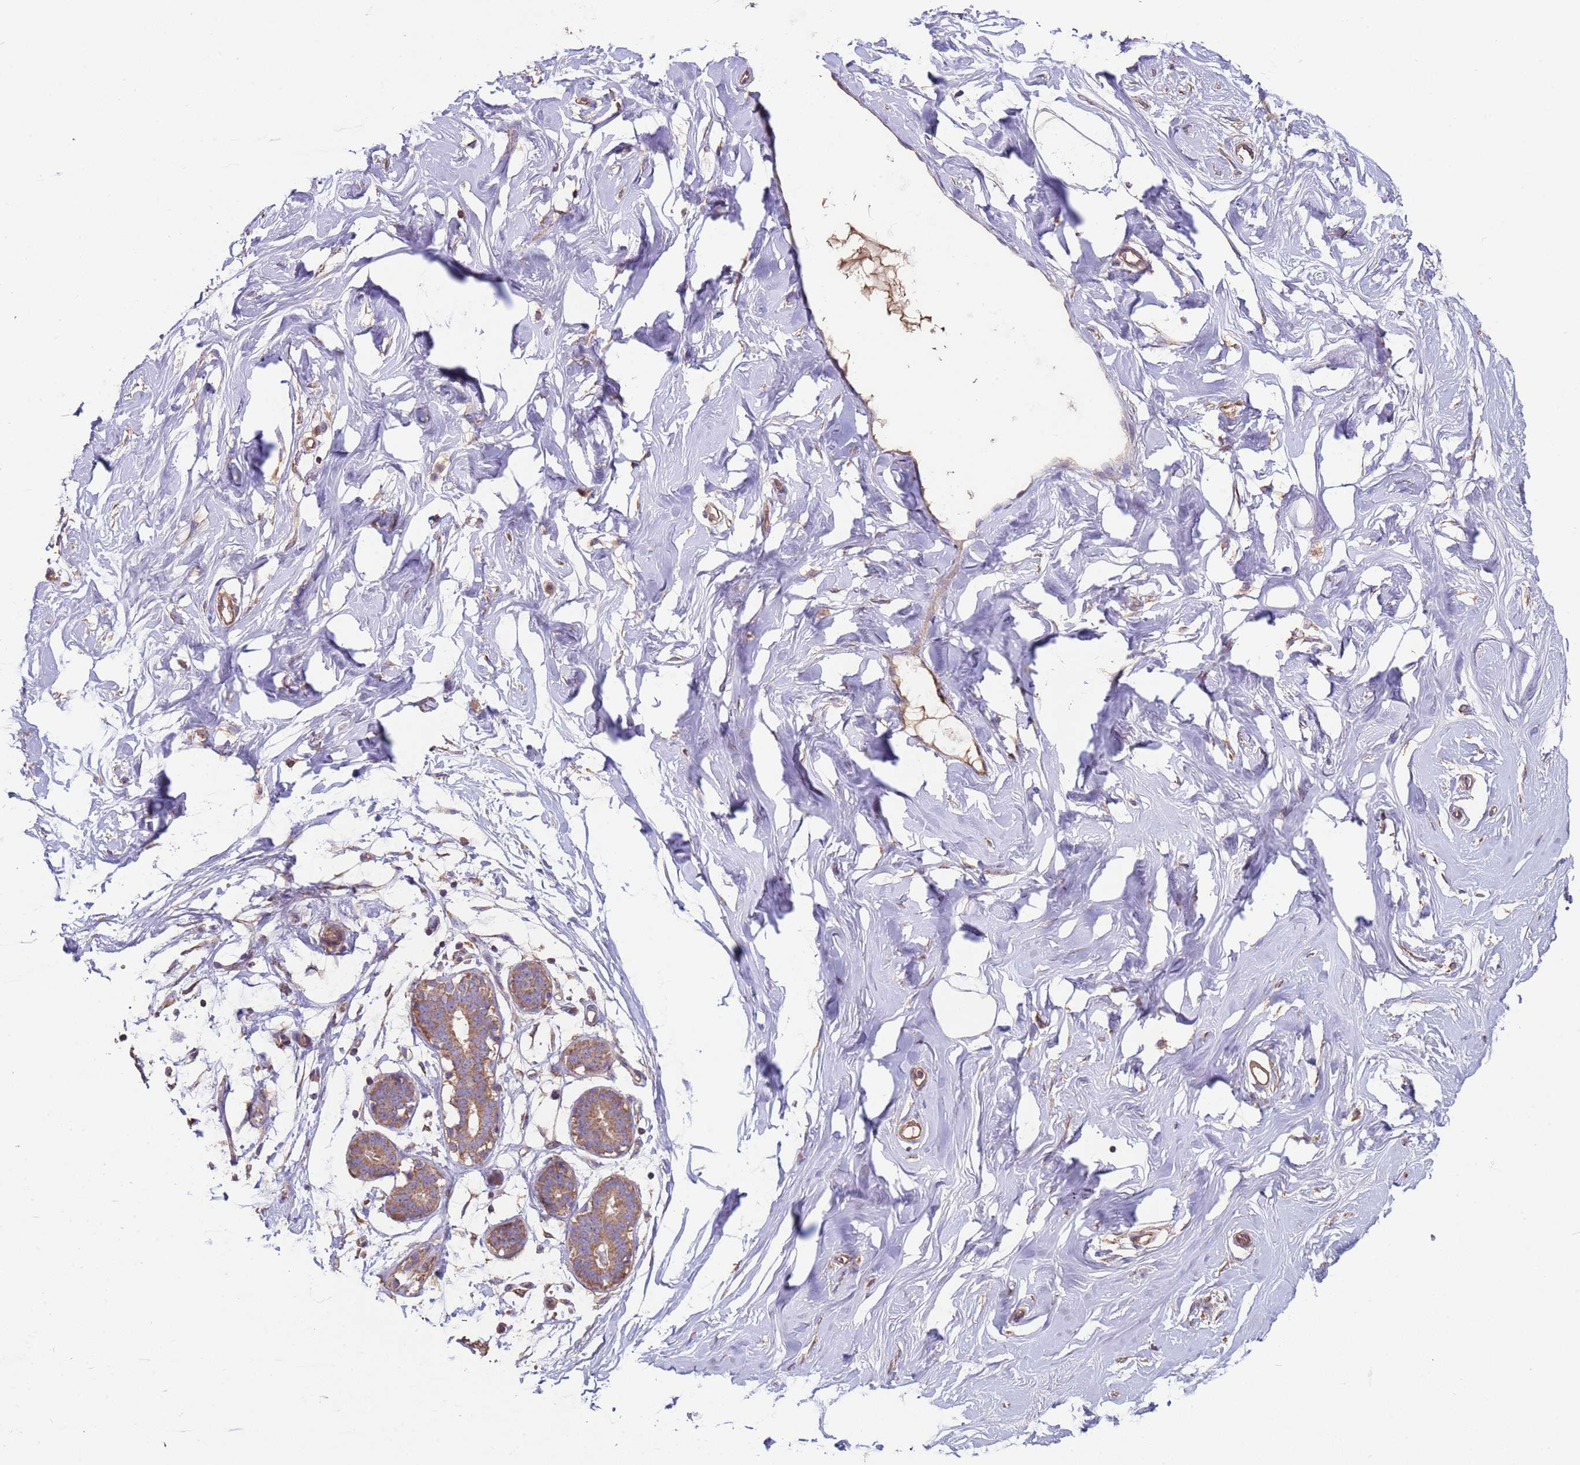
{"staining": {"intensity": "negative", "quantity": "none", "location": "none"}, "tissue": "breast", "cell_type": "Adipocytes", "image_type": "normal", "snomed": [{"axis": "morphology", "description": "Normal tissue, NOS"}, {"axis": "morphology", "description": "Adenoma, NOS"}, {"axis": "topography", "description": "Breast"}], "caption": "This is an immunohistochemistry (IHC) histopathology image of unremarkable breast. There is no positivity in adipocytes.", "gene": "EEF1AKMT1", "patient": {"sex": "female", "age": 23}}